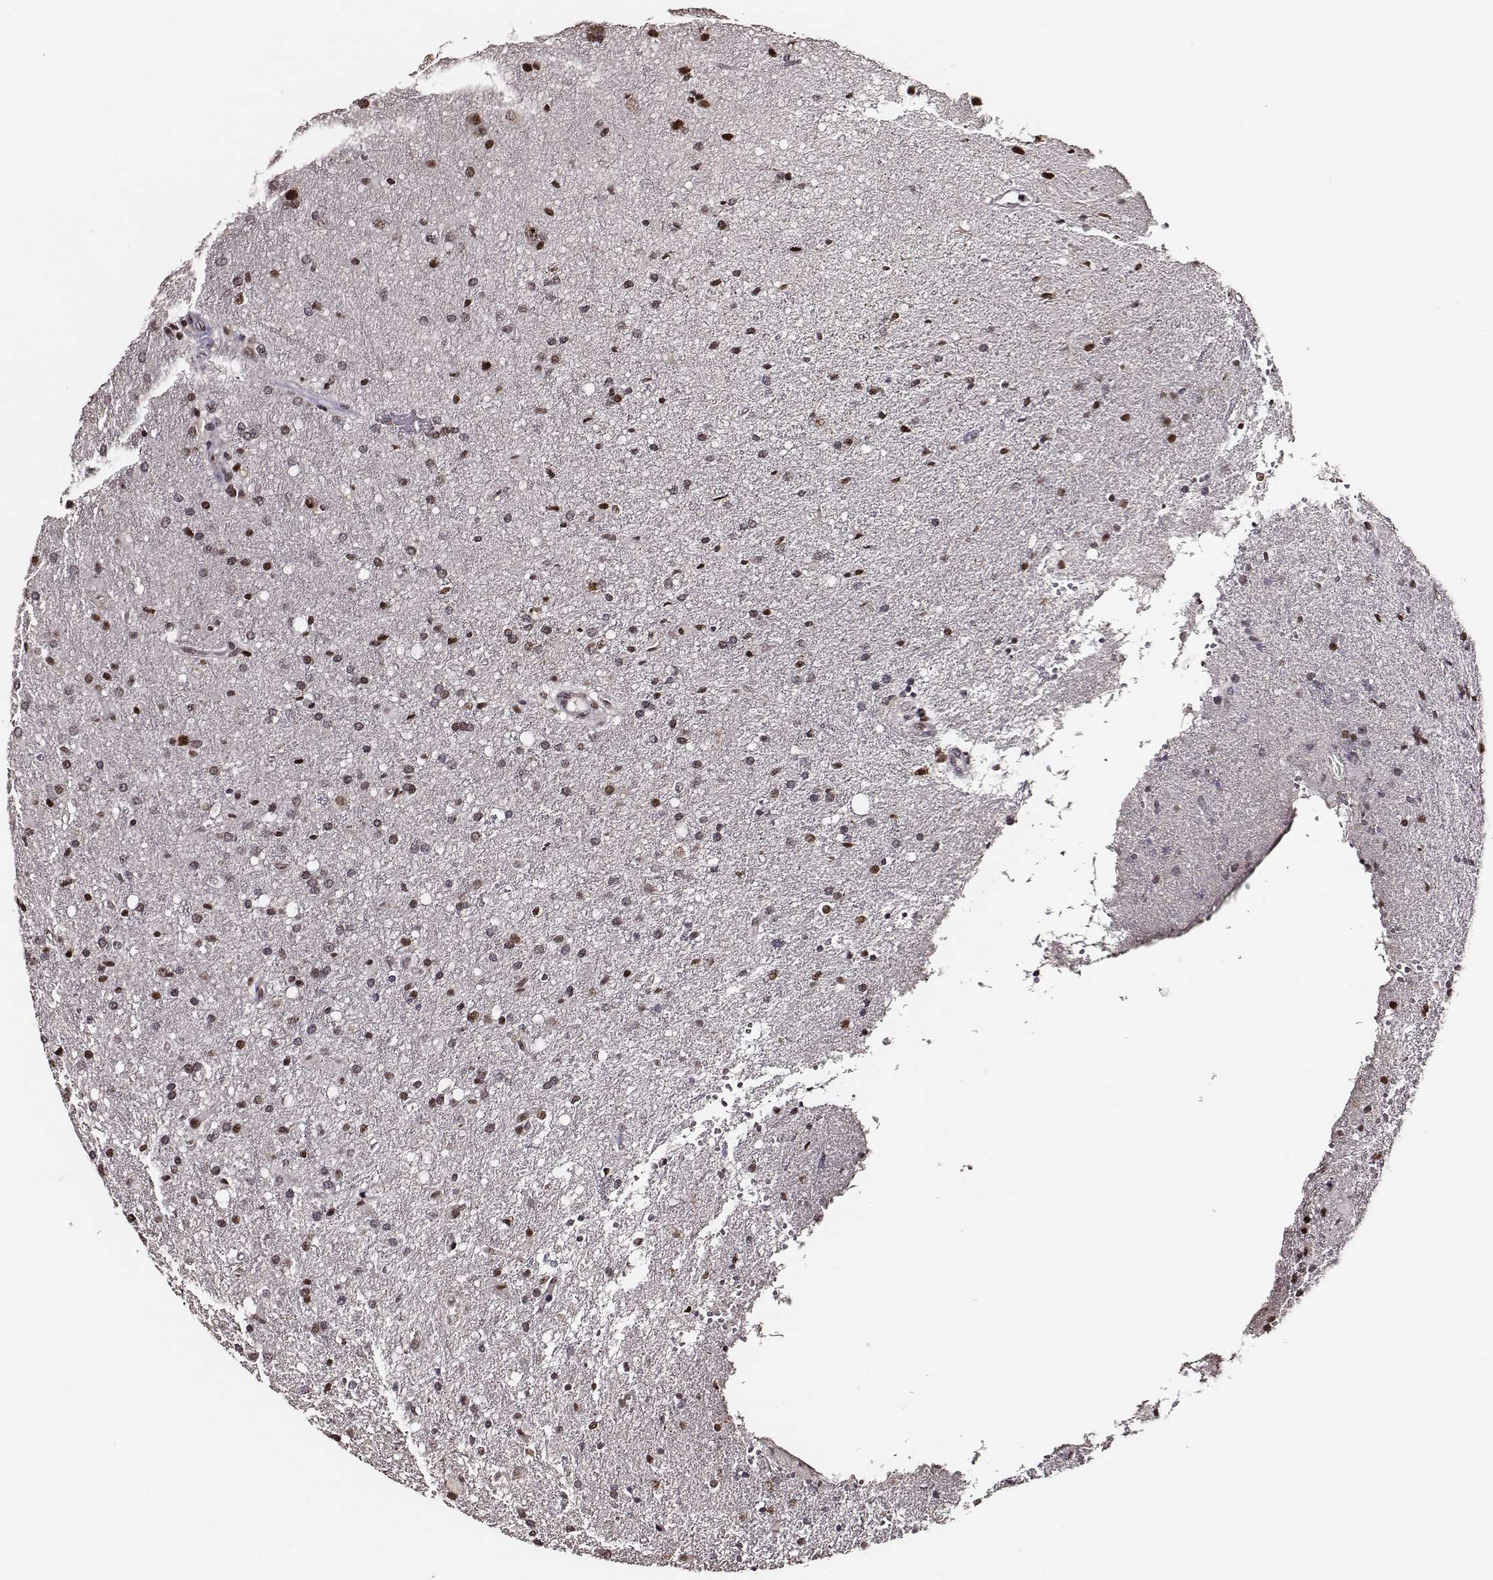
{"staining": {"intensity": "moderate", "quantity": ">75%", "location": "nuclear"}, "tissue": "glioma", "cell_type": "Tumor cells", "image_type": "cancer", "snomed": [{"axis": "morphology", "description": "Glioma, malignant, Low grade"}, {"axis": "topography", "description": "Brain"}], "caption": "Immunohistochemical staining of glioma displays medium levels of moderate nuclear protein expression in about >75% of tumor cells.", "gene": "PPARA", "patient": {"sex": "female", "age": 58}}